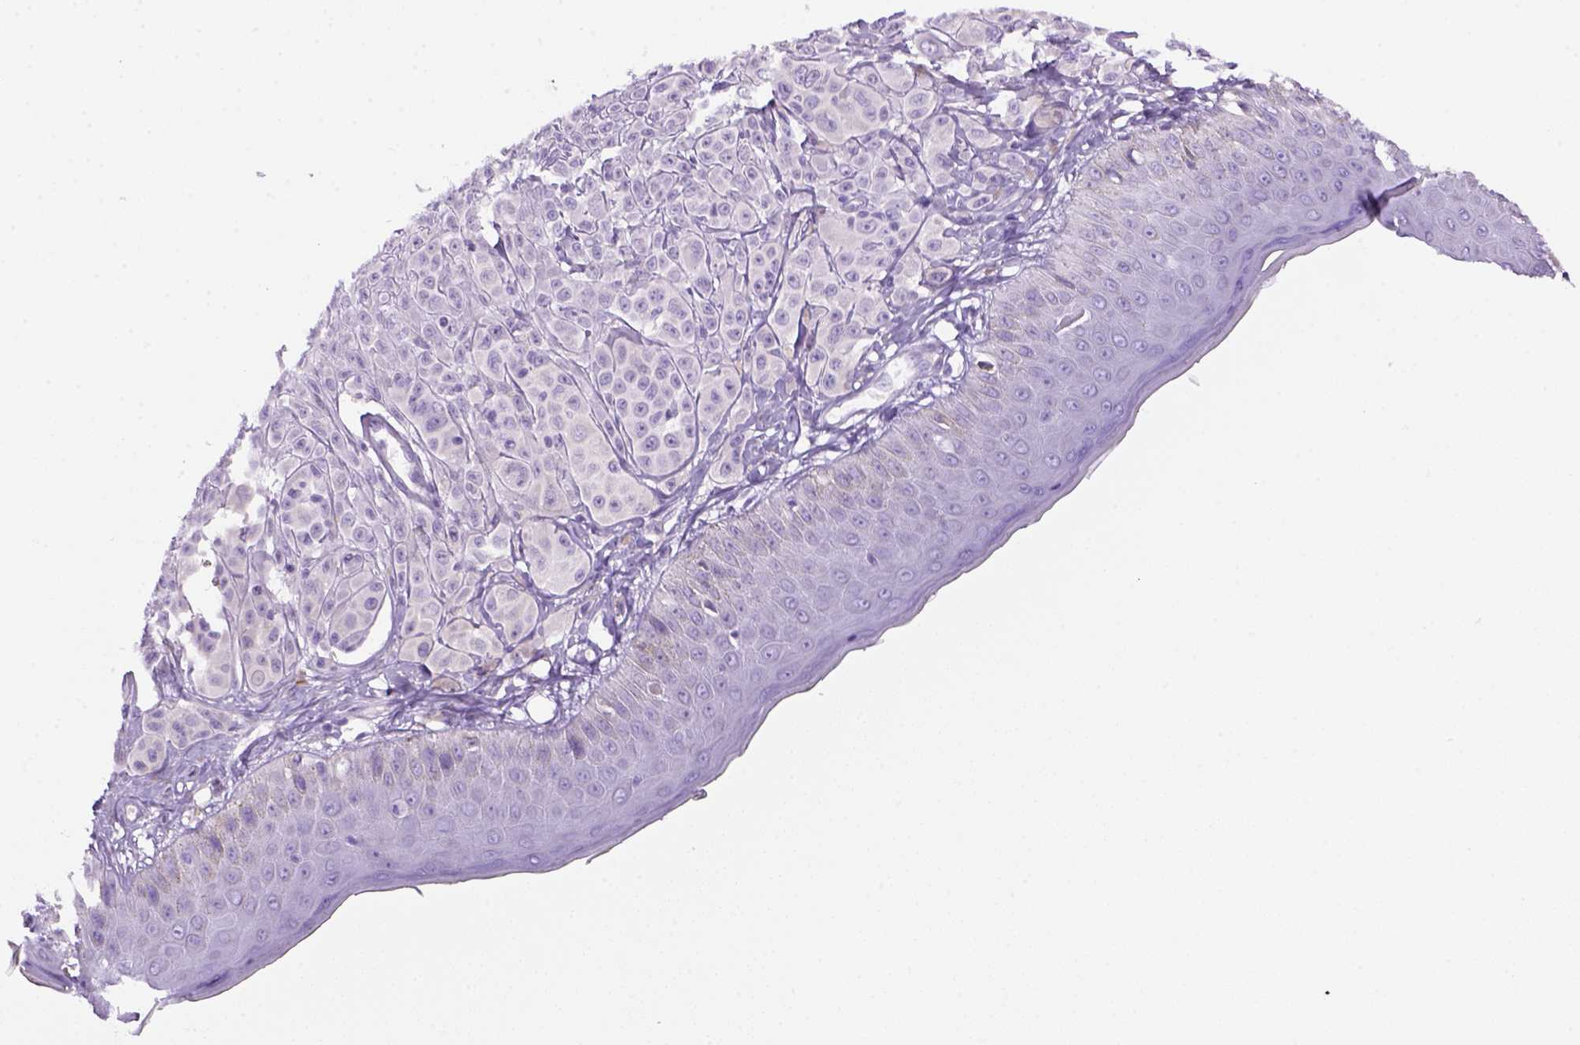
{"staining": {"intensity": "negative", "quantity": "none", "location": "none"}, "tissue": "melanoma", "cell_type": "Tumor cells", "image_type": "cancer", "snomed": [{"axis": "morphology", "description": "Malignant melanoma, NOS"}, {"axis": "topography", "description": "Skin"}], "caption": "This is an immunohistochemistry image of human malignant melanoma. There is no expression in tumor cells.", "gene": "DNAH11", "patient": {"sex": "male", "age": 67}}